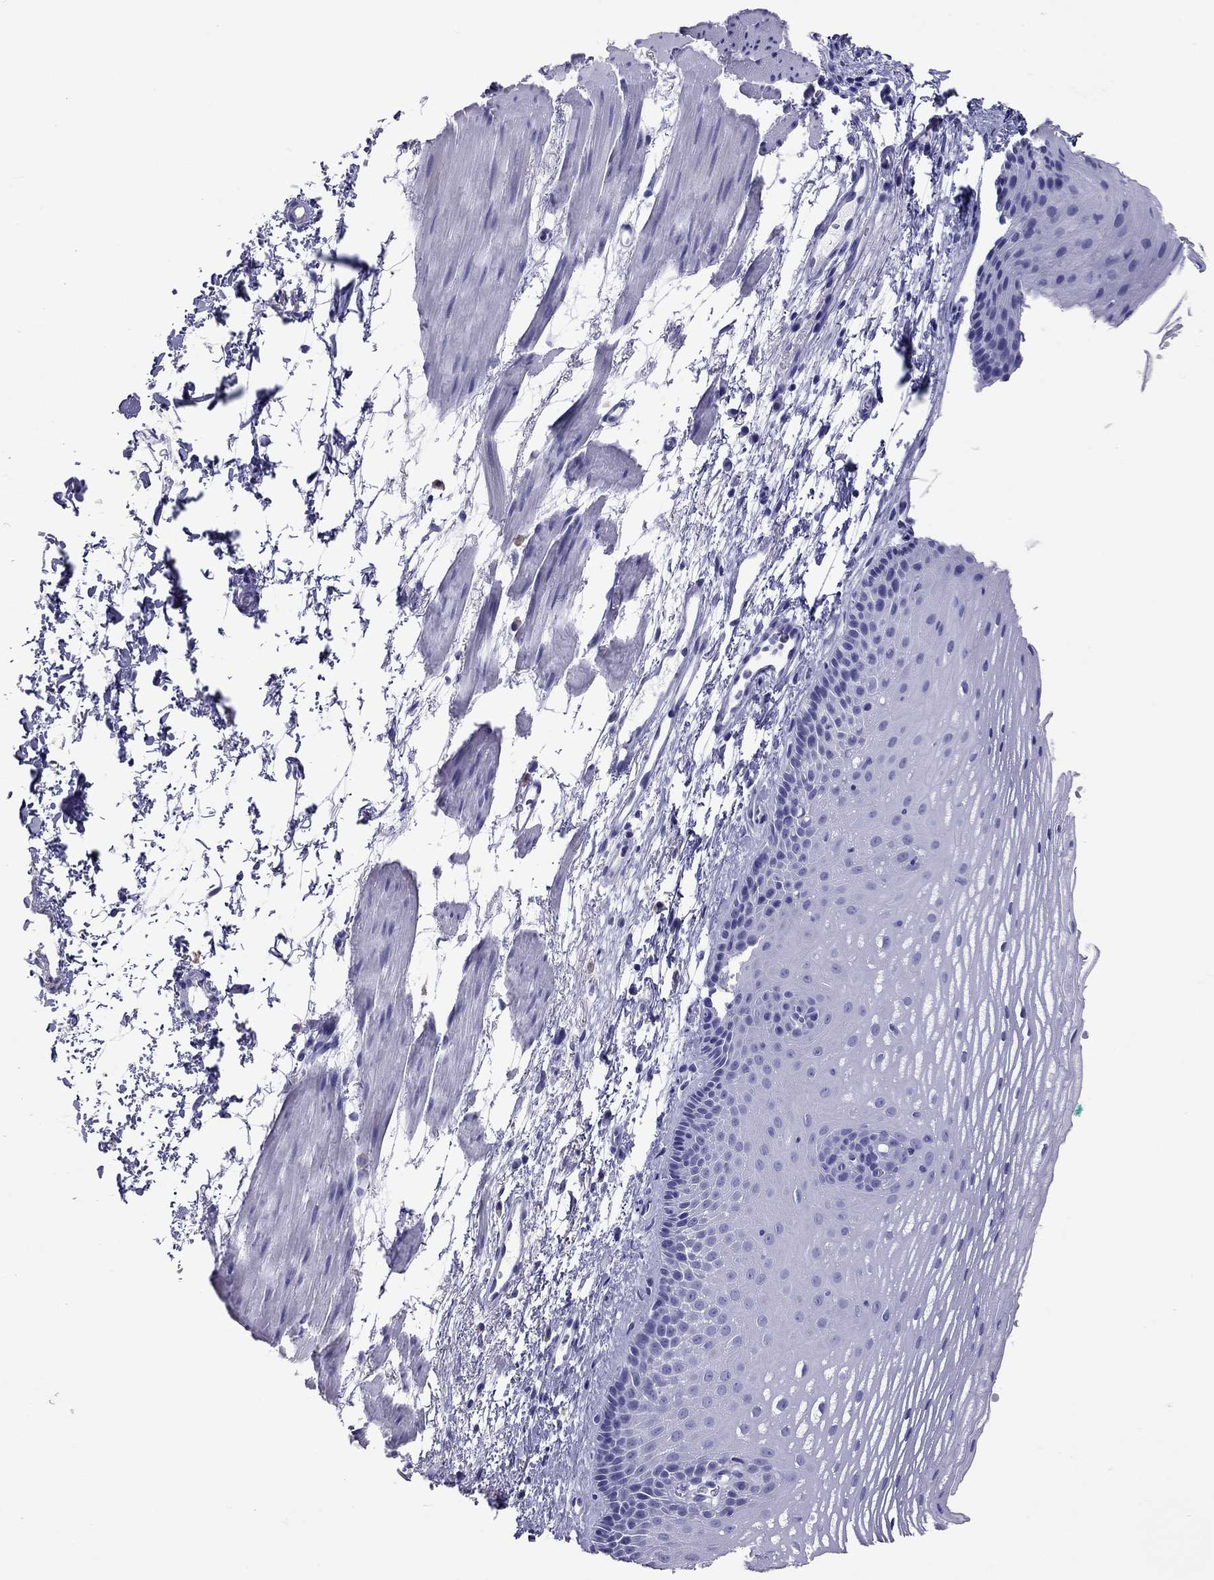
{"staining": {"intensity": "negative", "quantity": "none", "location": "none"}, "tissue": "esophagus", "cell_type": "Squamous epithelial cells", "image_type": "normal", "snomed": [{"axis": "morphology", "description": "Normal tissue, NOS"}, {"axis": "topography", "description": "Esophagus"}], "caption": "Immunohistochemistry image of benign esophagus stained for a protein (brown), which shows no positivity in squamous epithelial cells. Nuclei are stained in blue.", "gene": "DPY19L2", "patient": {"sex": "male", "age": 76}}